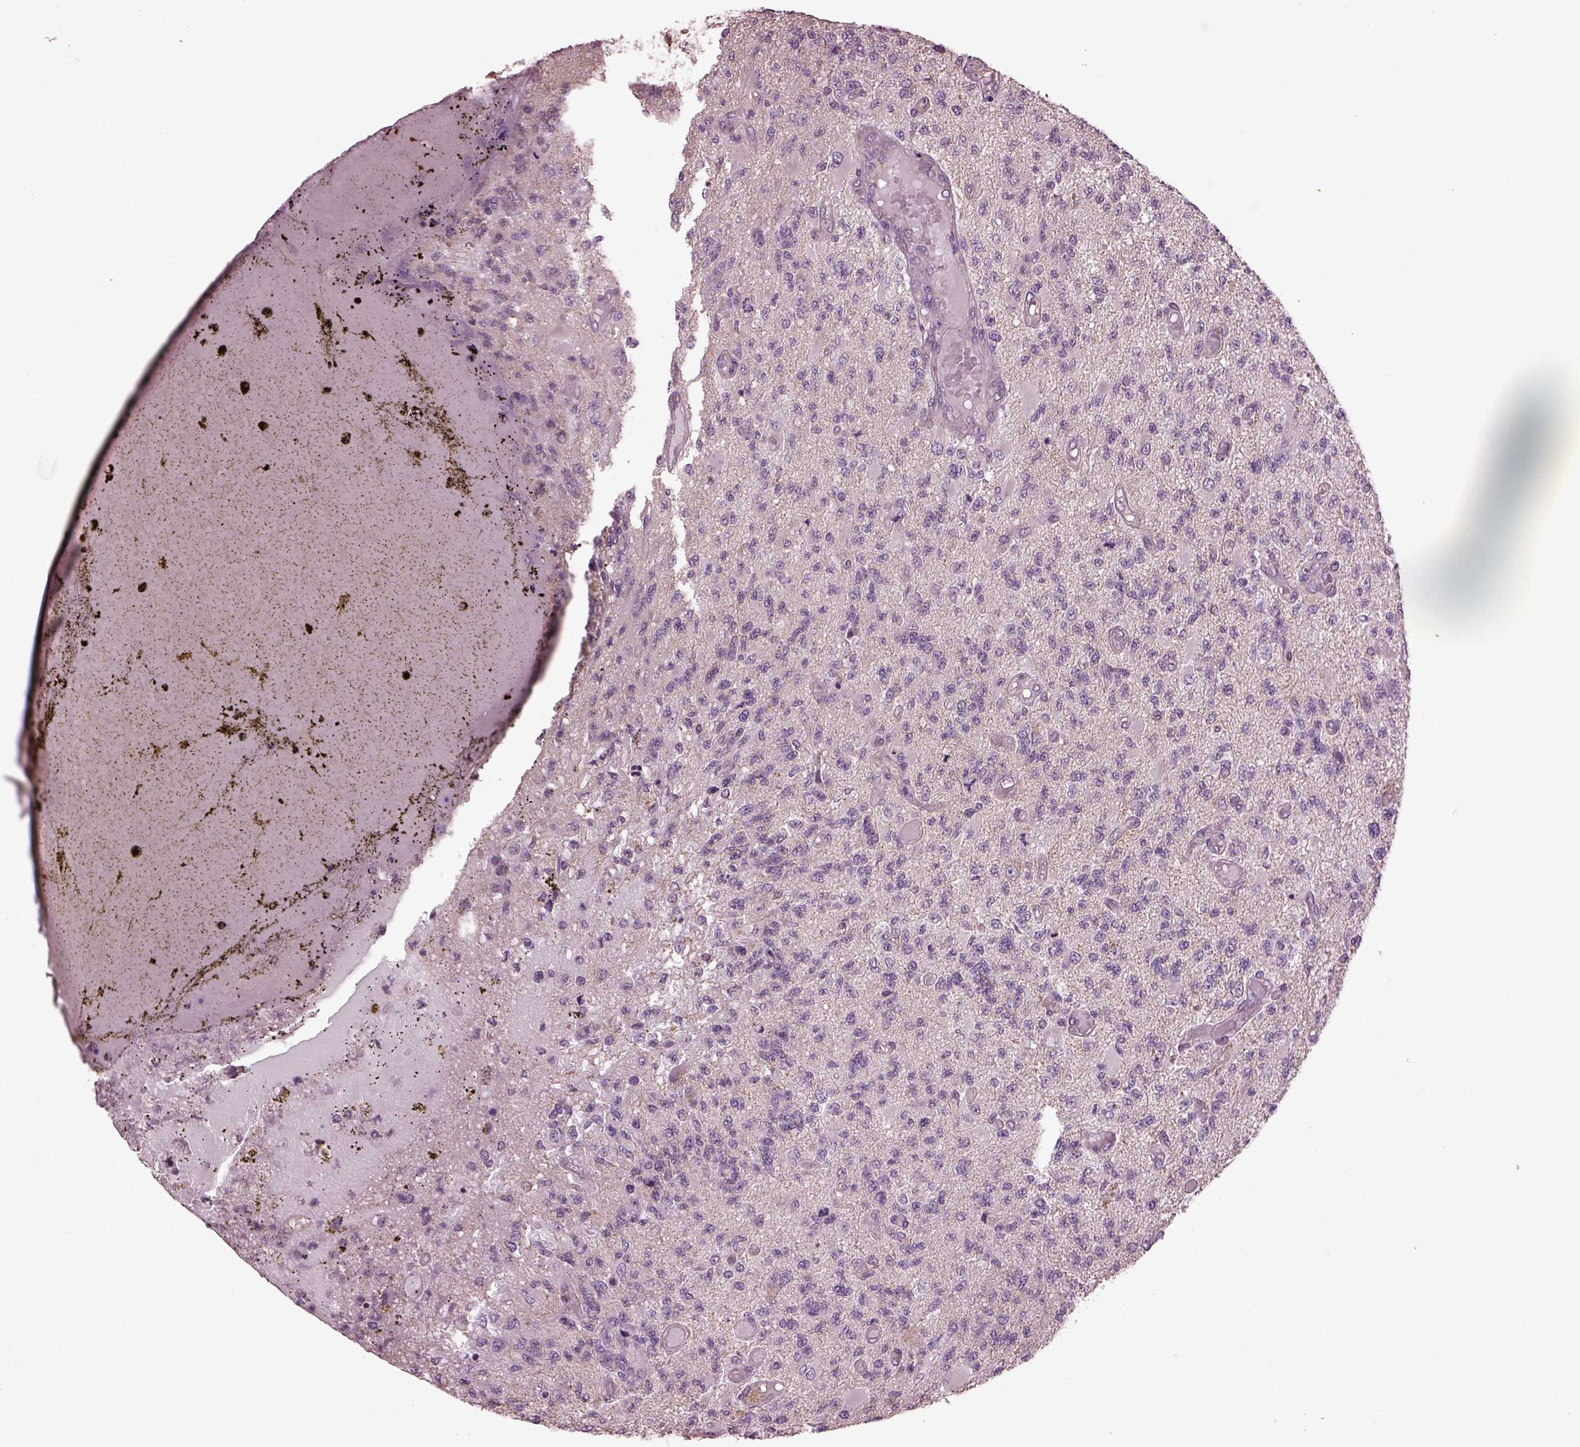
{"staining": {"intensity": "negative", "quantity": "none", "location": "none"}, "tissue": "glioma", "cell_type": "Tumor cells", "image_type": "cancer", "snomed": [{"axis": "morphology", "description": "Glioma, malignant, High grade"}, {"axis": "topography", "description": "Brain"}], "caption": "High power microscopy photomicrograph of an IHC photomicrograph of glioma, revealing no significant staining in tumor cells.", "gene": "SPATA7", "patient": {"sex": "female", "age": 63}}